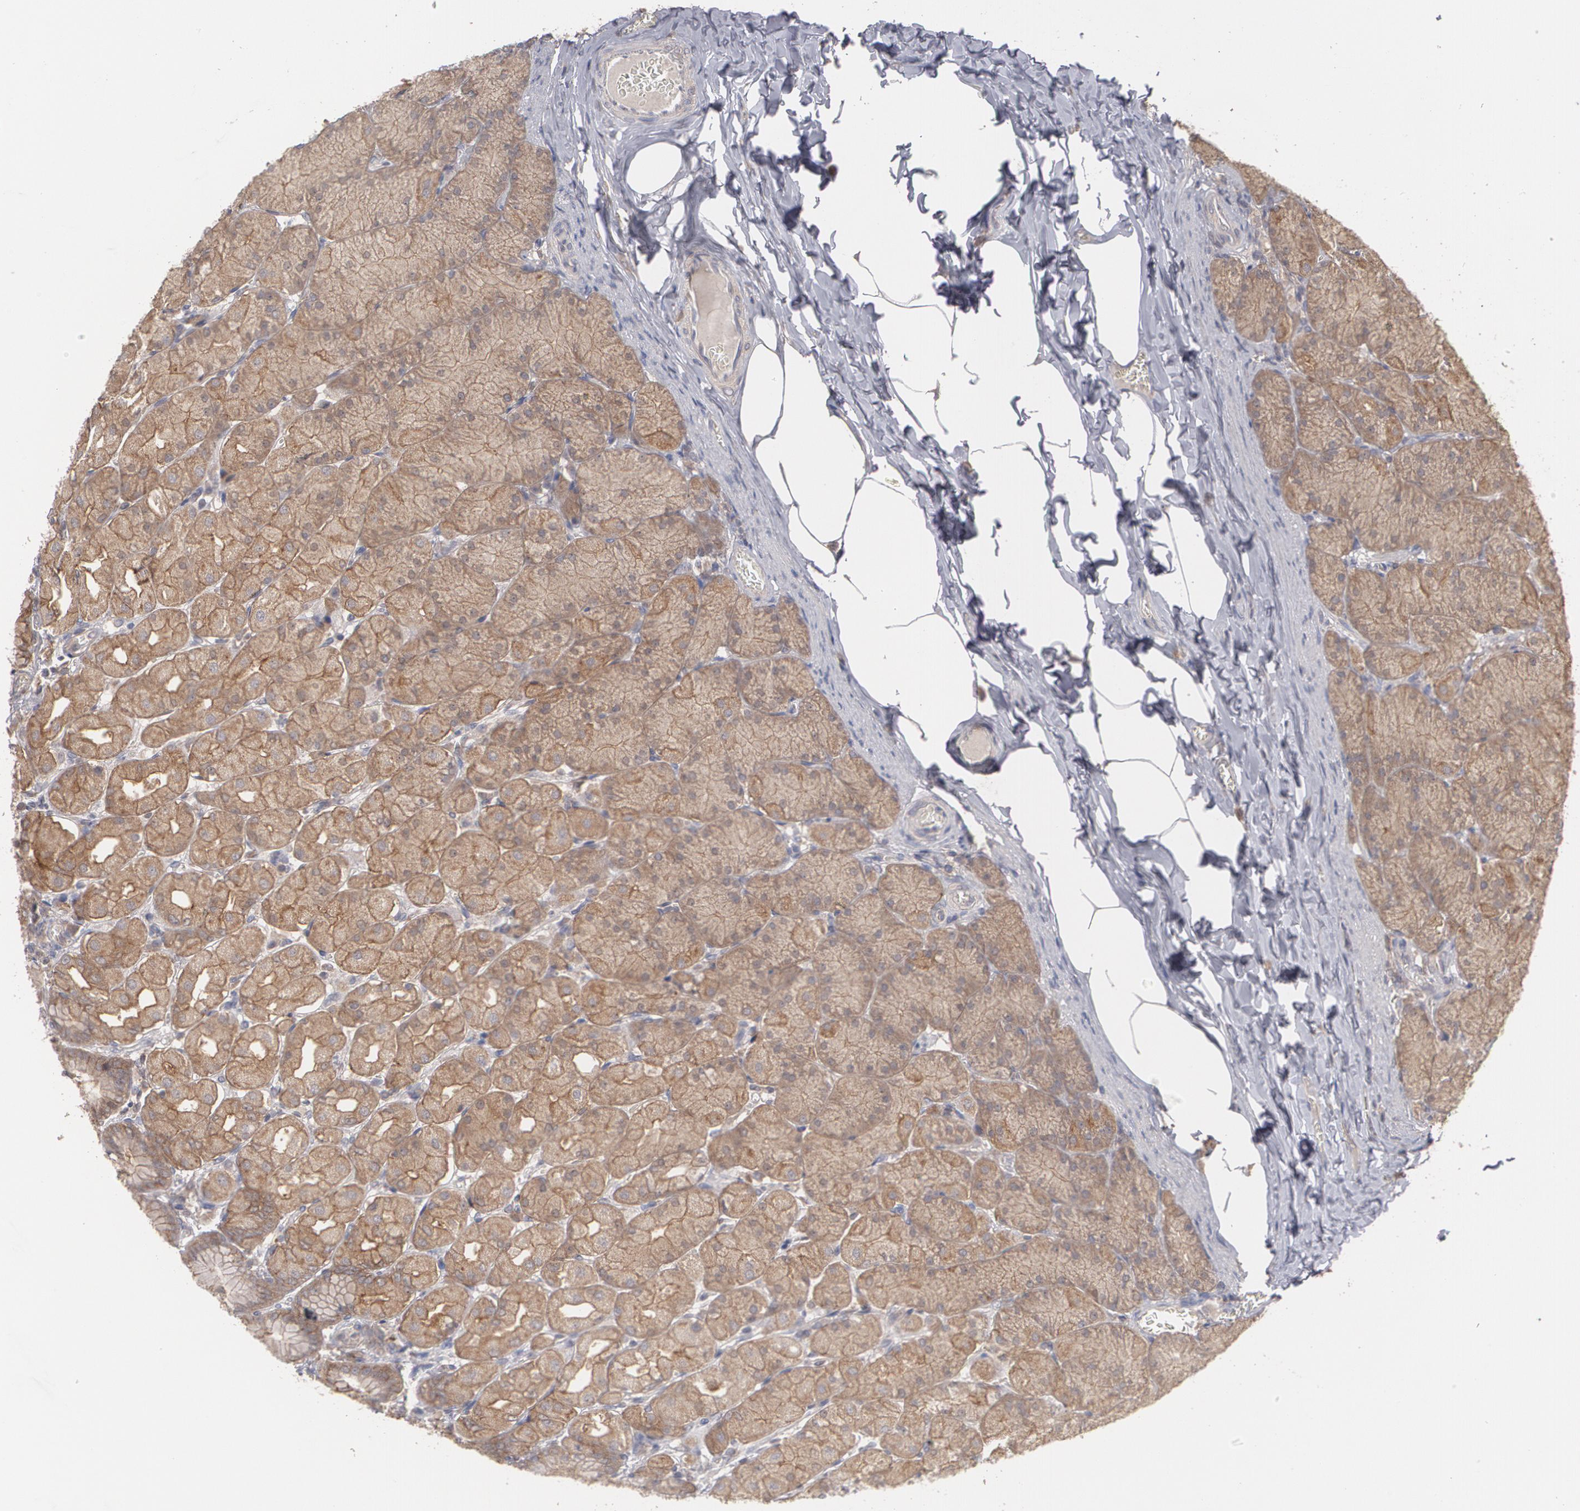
{"staining": {"intensity": "moderate", "quantity": ">75%", "location": "cytoplasmic/membranous"}, "tissue": "stomach", "cell_type": "Glandular cells", "image_type": "normal", "snomed": [{"axis": "morphology", "description": "Normal tissue, NOS"}, {"axis": "topography", "description": "Stomach, upper"}], "caption": "Unremarkable stomach reveals moderate cytoplasmic/membranous expression in about >75% of glandular cells.", "gene": "ARF6", "patient": {"sex": "female", "age": 56}}